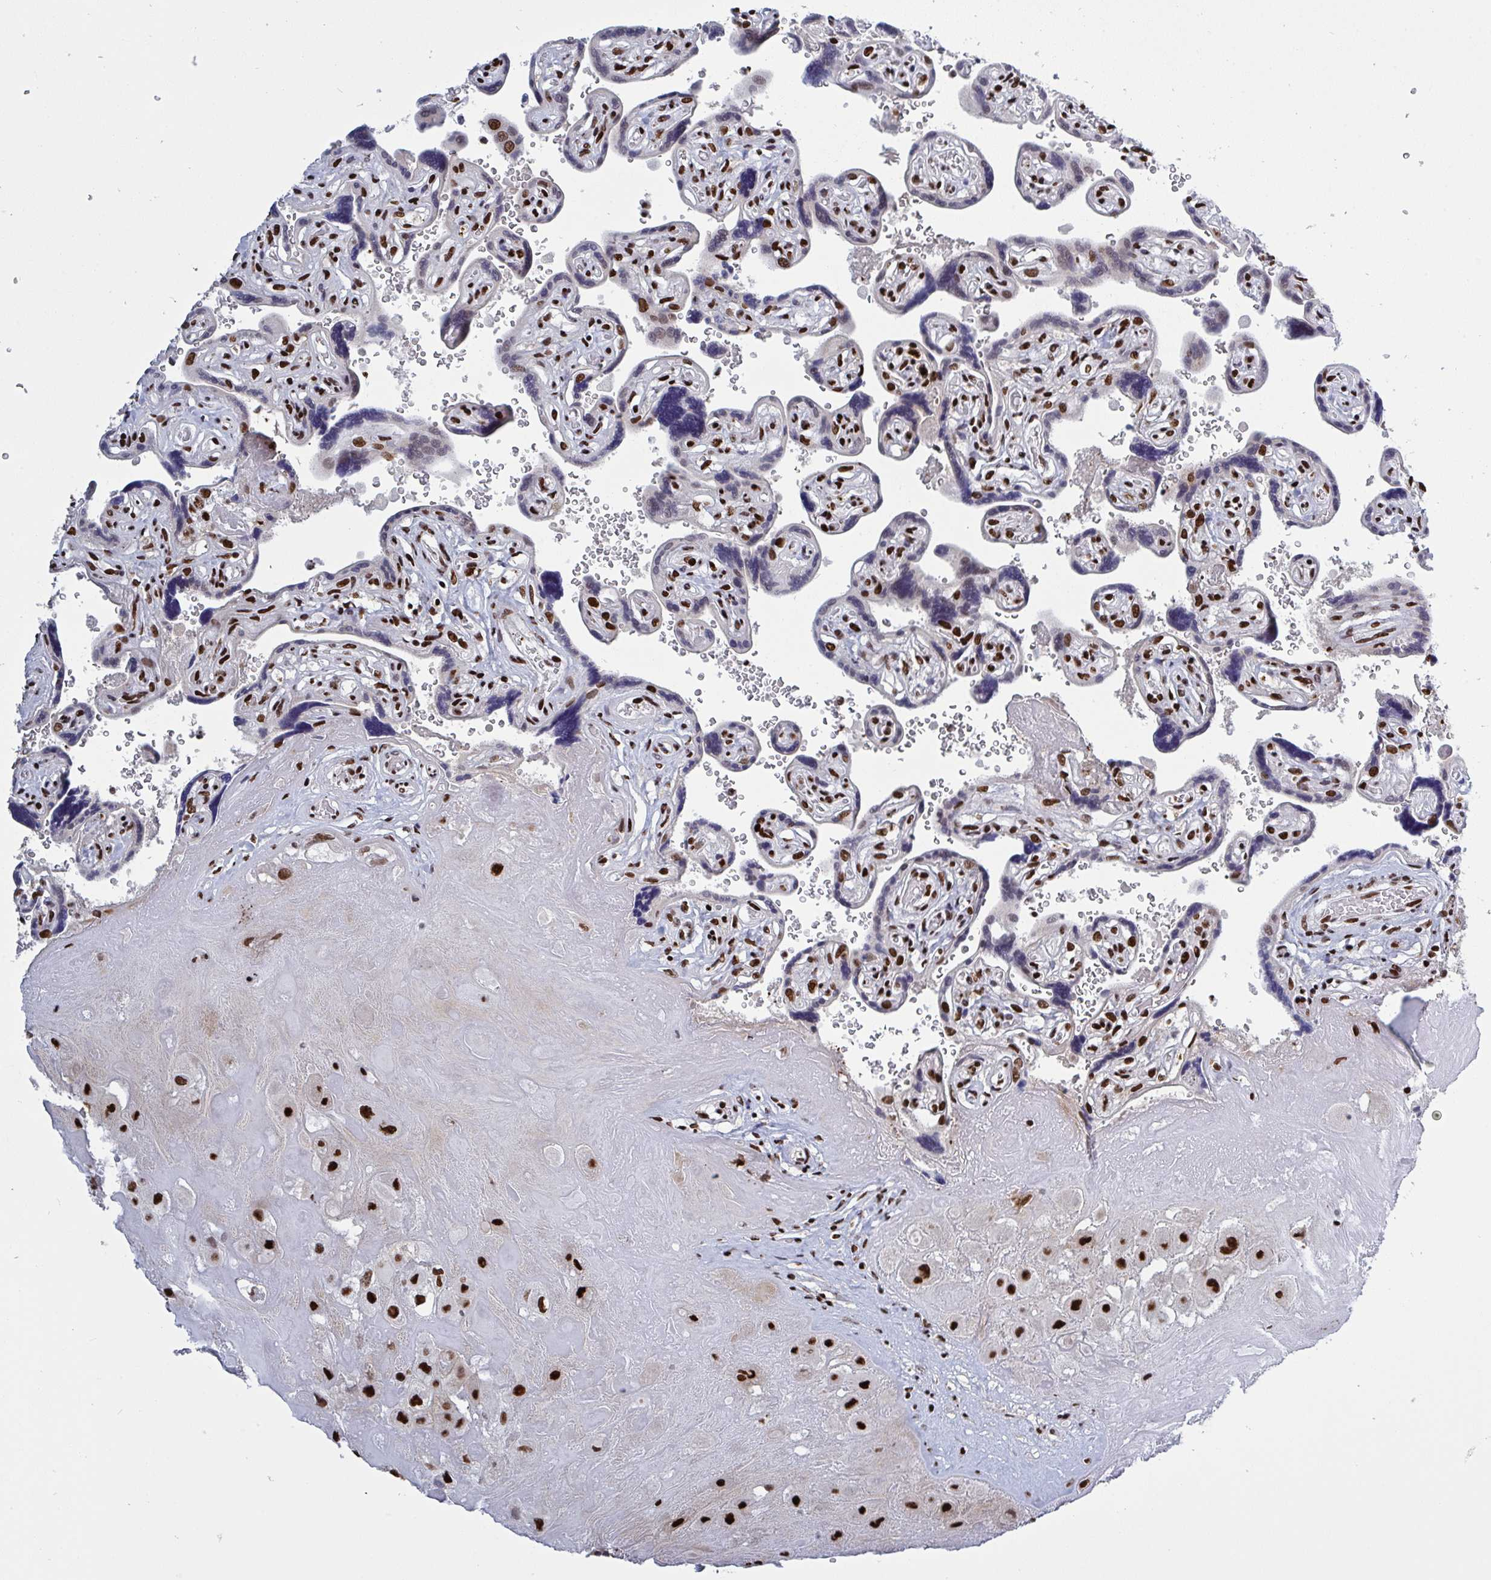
{"staining": {"intensity": "strong", "quantity": ">75%", "location": "nuclear"}, "tissue": "placenta", "cell_type": "Decidual cells", "image_type": "normal", "snomed": [{"axis": "morphology", "description": "Normal tissue, NOS"}, {"axis": "topography", "description": "Placenta"}], "caption": "Immunohistochemistry (IHC) (DAB (3,3'-diaminobenzidine)) staining of benign human placenta shows strong nuclear protein expression in about >75% of decidual cells. The staining was performed using DAB (3,3'-diaminobenzidine) to visualize the protein expression in brown, while the nuclei were stained in blue with hematoxylin (Magnification: 20x).", "gene": "ZNF607", "patient": {"sex": "female", "age": 32}}